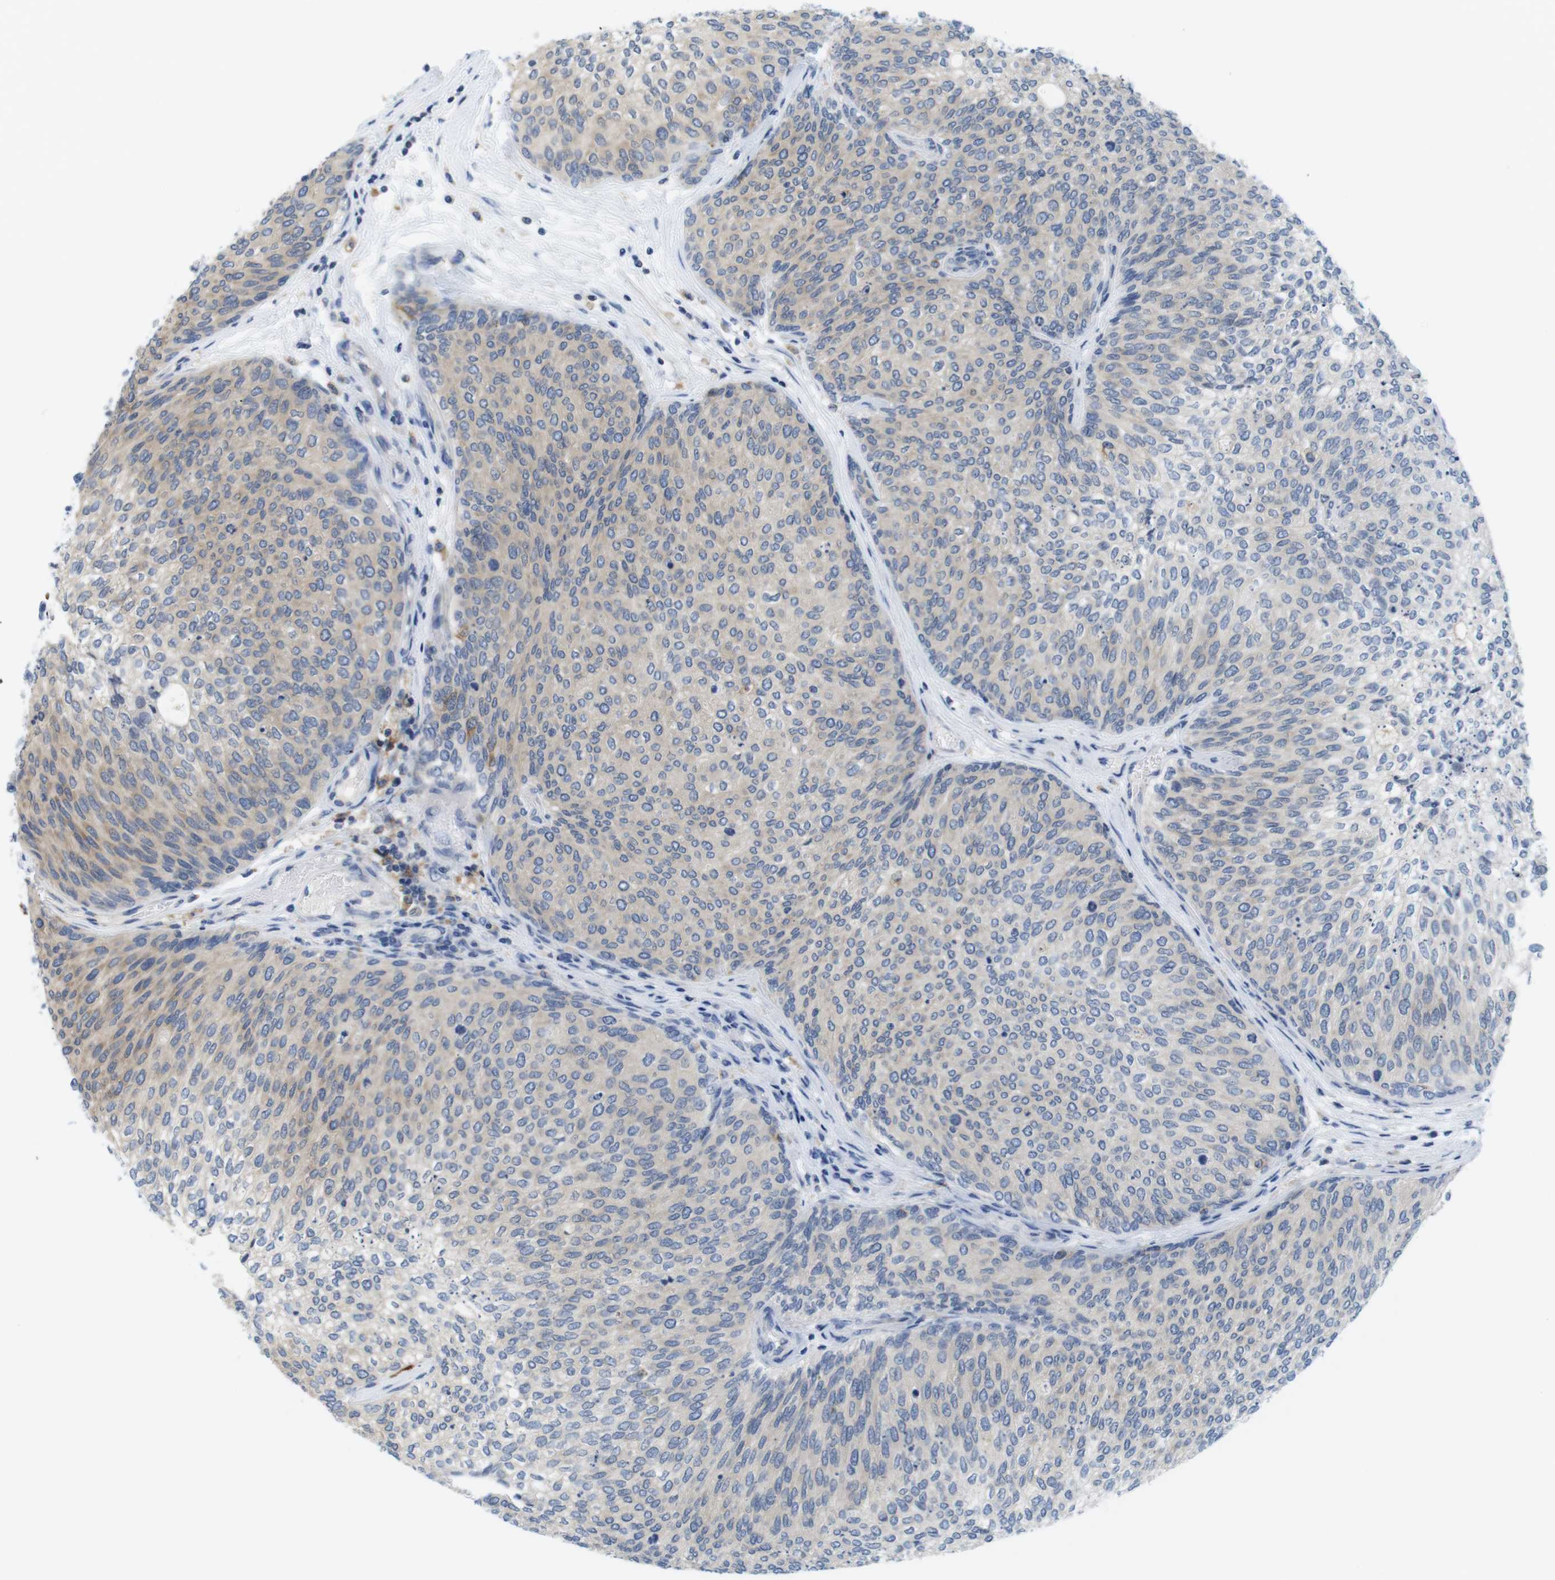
{"staining": {"intensity": "weak", "quantity": "25%-75%", "location": "cytoplasmic/membranous"}, "tissue": "urothelial cancer", "cell_type": "Tumor cells", "image_type": "cancer", "snomed": [{"axis": "morphology", "description": "Urothelial carcinoma, Low grade"}, {"axis": "topography", "description": "Urinary bladder"}], "caption": "This is a histology image of IHC staining of urothelial cancer, which shows weak expression in the cytoplasmic/membranous of tumor cells.", "gene": "CNGA2", "patient": {"sex": "female", "age": 79}}